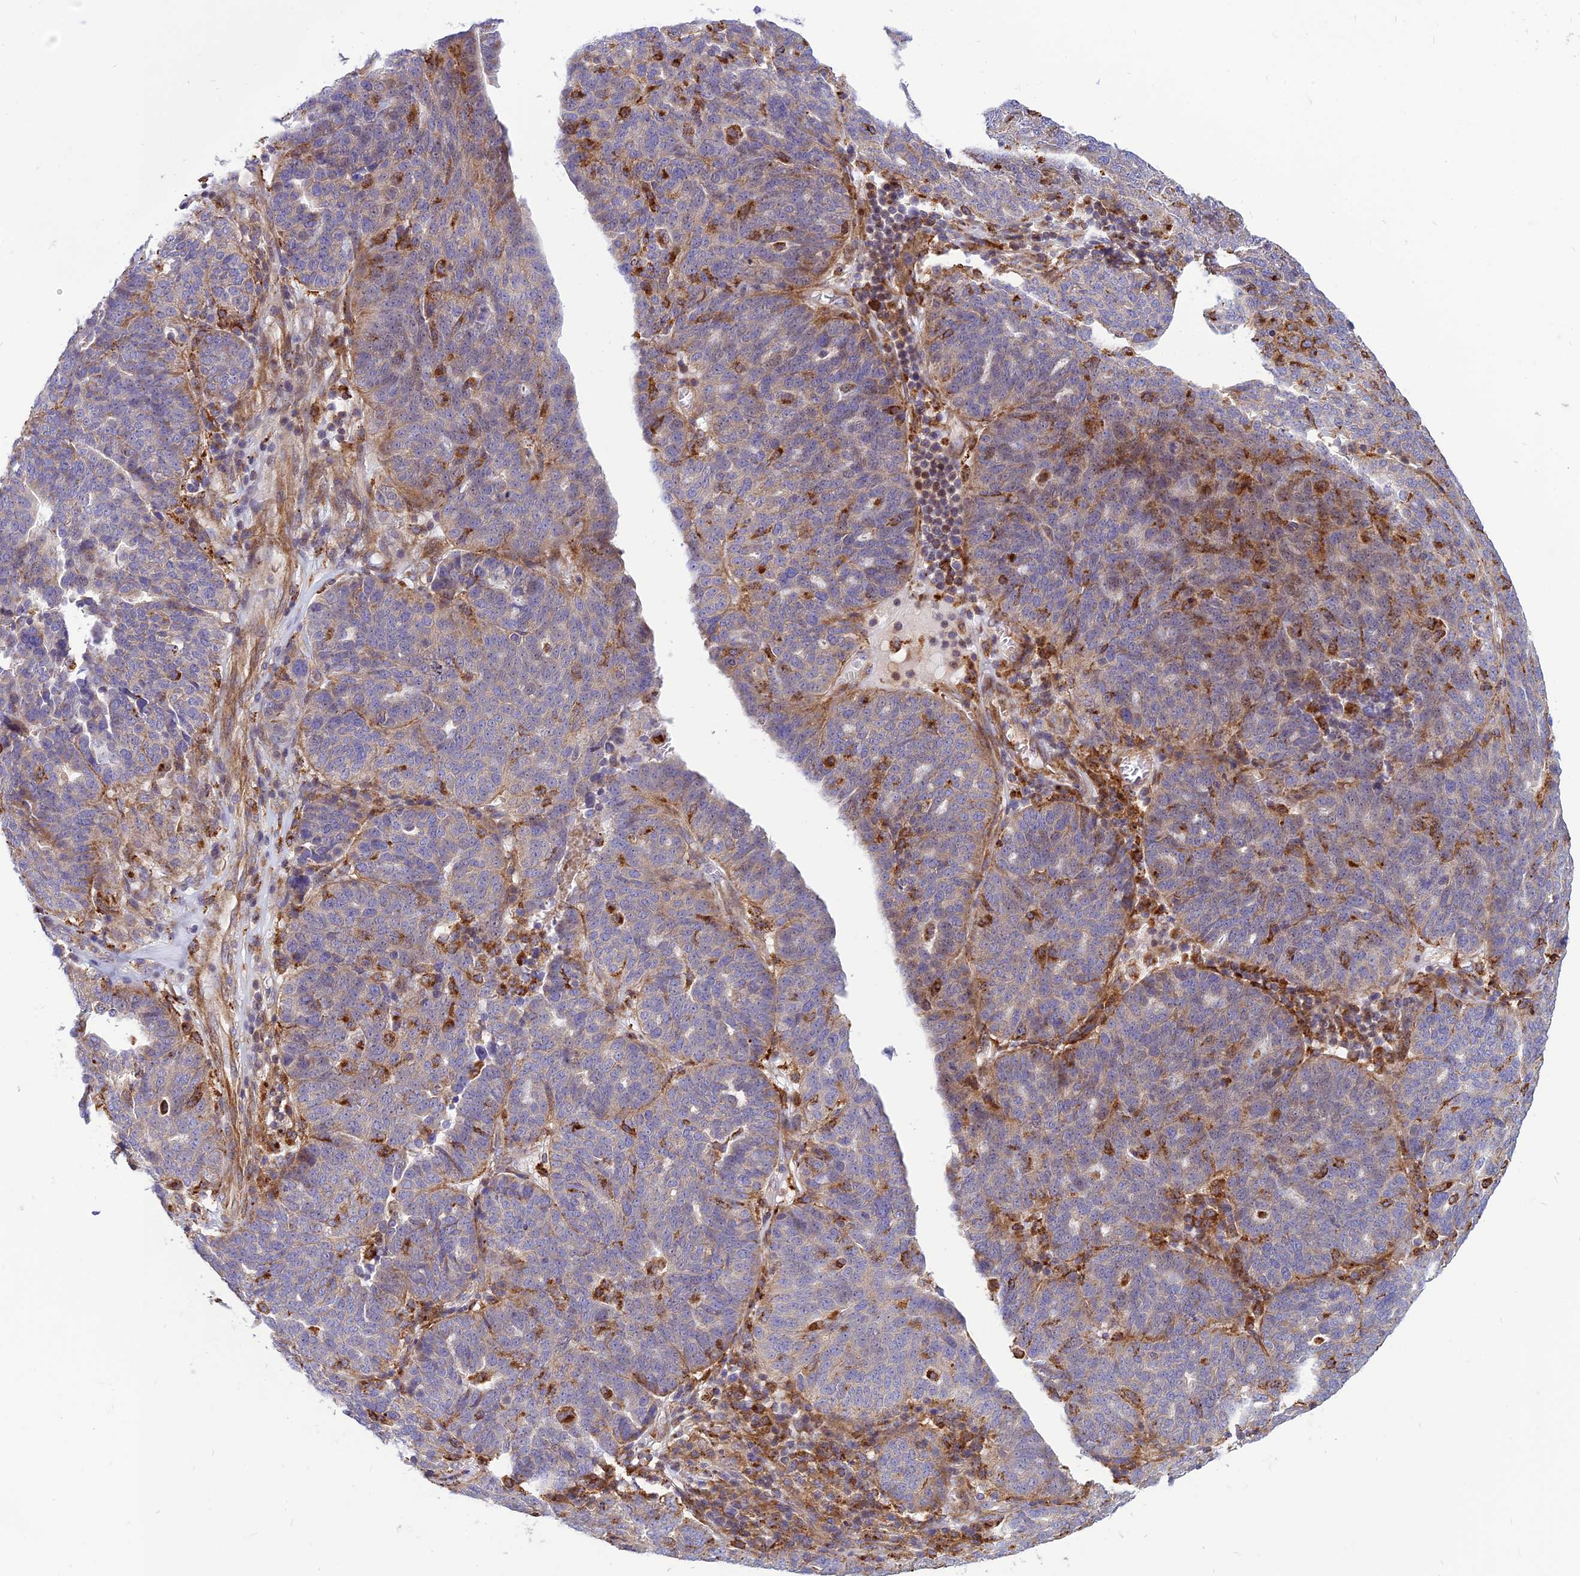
{"staining": {"intensity": "negative", "quantity": "none", "location": "none"}, "tissue": "ovarian cancer", "cell_type": "Tumor cells", "image_type": "cancer", "snomed": [{"axis": "morphology", "description": "Cystadenocarcinoma, serous, NOS"}, {"axis": "topography", "description": "Ovary"}], "caption": "A high-resolution image shows immunohistochemistry staining of serous cystadenocarcinoma (ovarian), which displays no significant staining in tumor cells.", "gene": "PHKA2", "patient": {"sex": "female", "age": 59}}